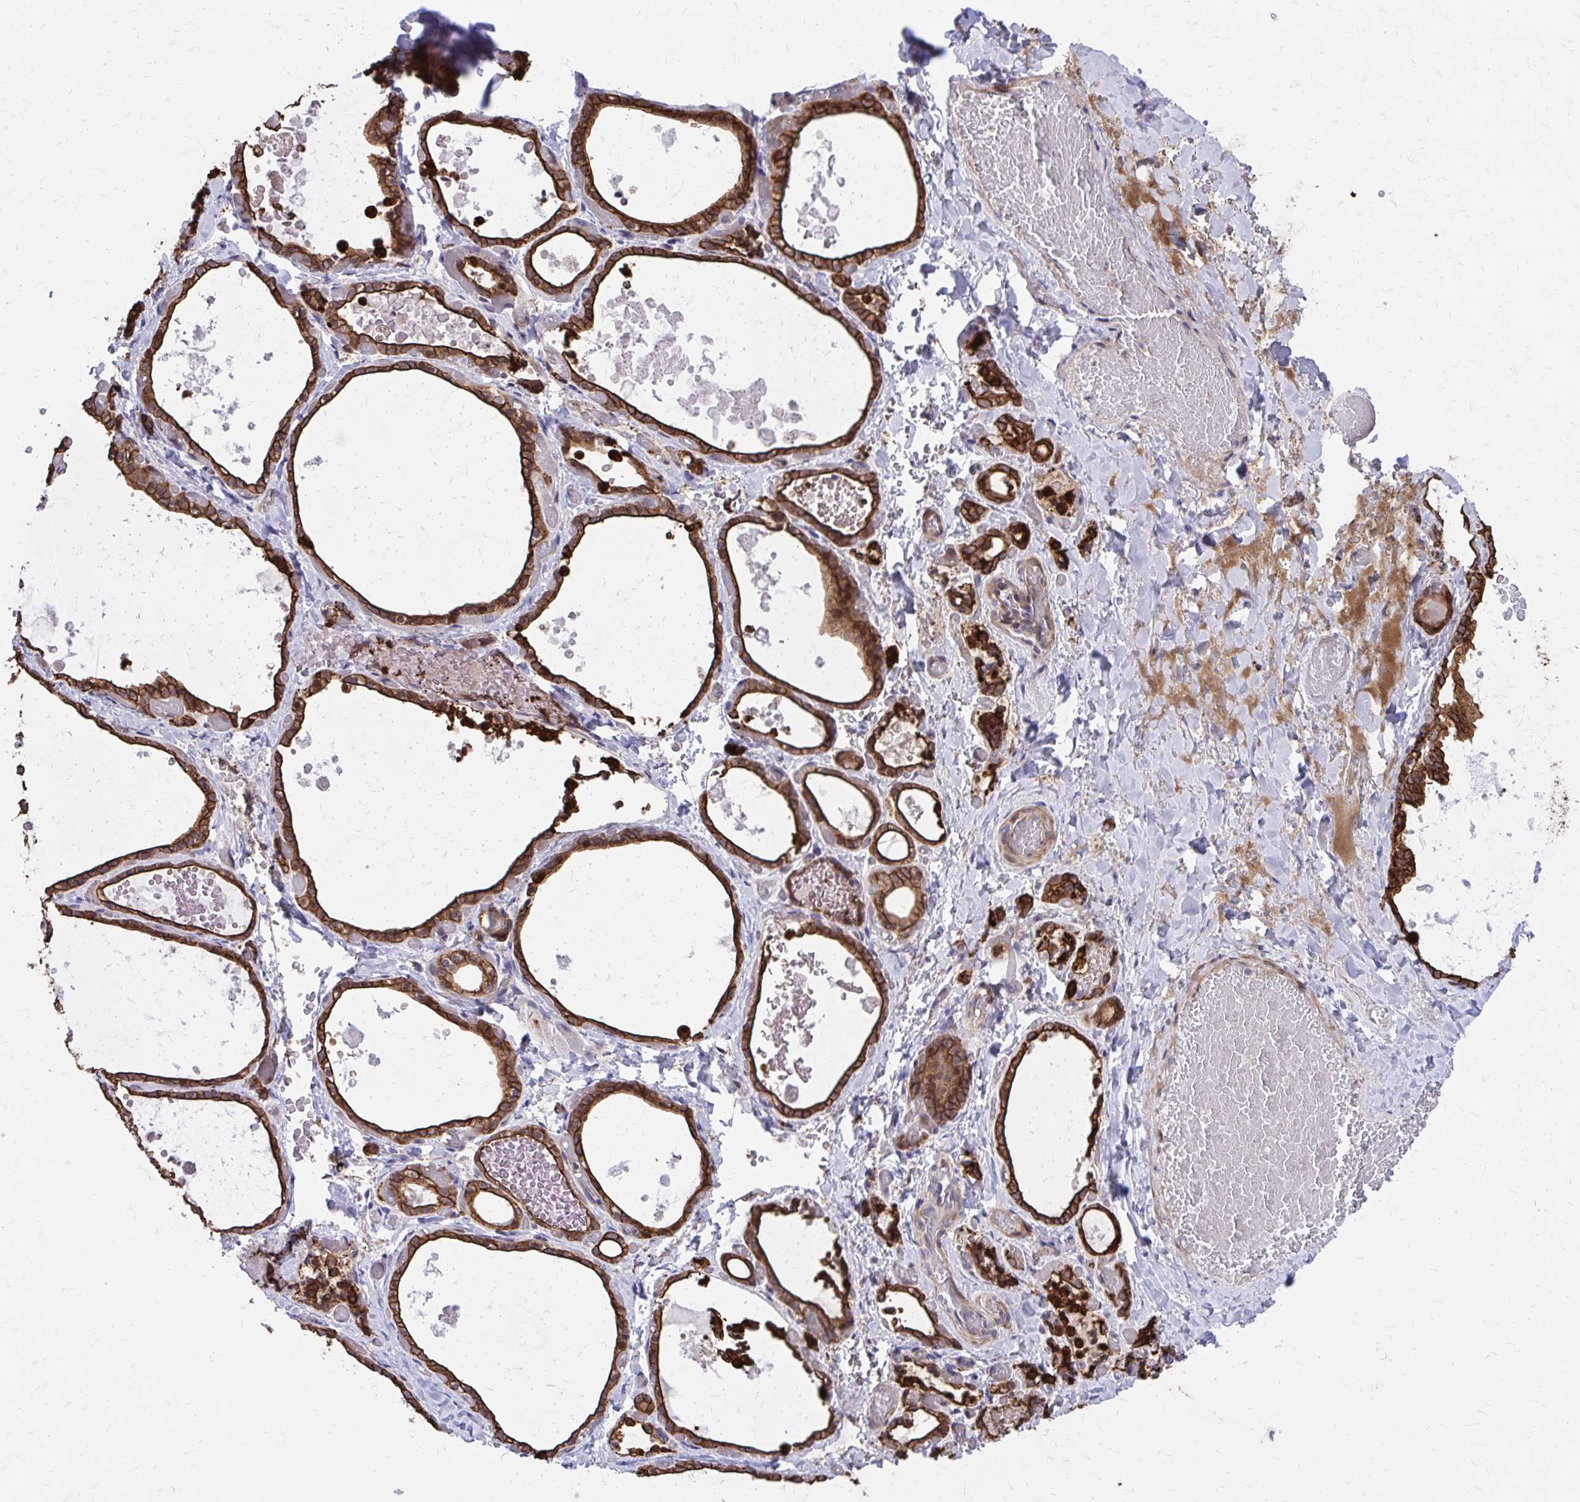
{"staining": {"intensity": "strong", "quantity": ">75%", "location": "cytoplasmic/membranous,nuclear"}, "tissue": "thyroid gland", "cell_type": "Glandular cells", "image_type": "normal", "snomed": [{"axis": "morphology", "description": "Normal tissue, NOS"}, {"axis": "topography", "description": "Thyroid gland"}], "caption": "Brown immunohistochemical staining in unremarkable thyroid gland displays strong cytoplasmic/membranous,nuclear expression in about >75% of glandular cells. The protein is shown in brown color, while the nuclei are stained blue.", "gene": "ANKRD30B", "patient": {"sex": "female", "age": 56}}